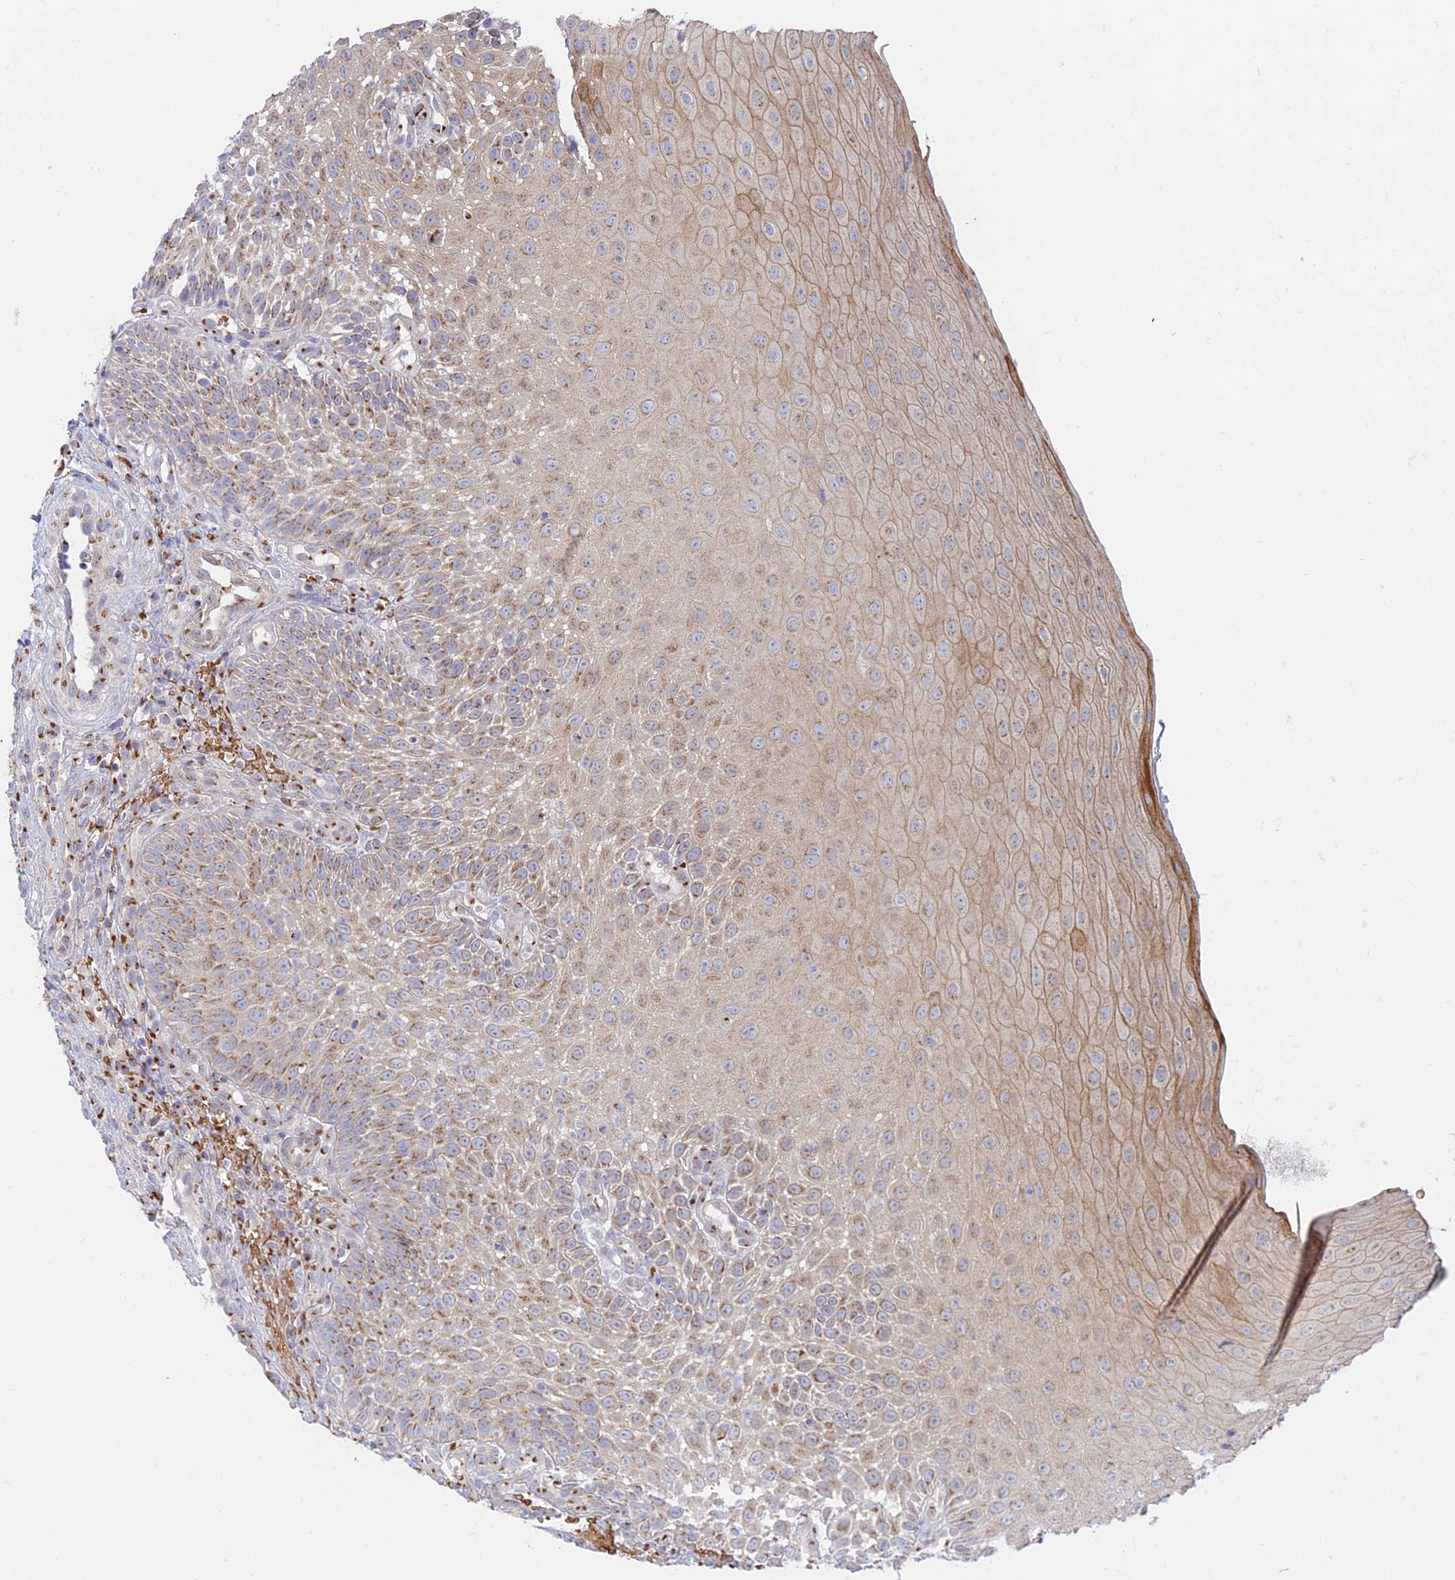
{"staining": {"intensity": "moderate", "quantity": ">75%", "location": "cytoplasmic/membranous"}, "tissue": "oral mucosa", "cell_type": "Squamous epithelial cells", "image_type": "normal", "snomed": [{"axis": "morphology", "description": "Normal tissue, NOS"}, {"axis": "topography", "description": "Oral tissue"}], "caption": "Approximately >75% of squamous epithelial cells in normal human oral mucosa demonstrate moderate cytoplasmic/membranous protein staining as visualized by brown immunohistochemical staining.", "gene": "ENSG00000267561", "patient": {"sex": "female", "age": 13}}